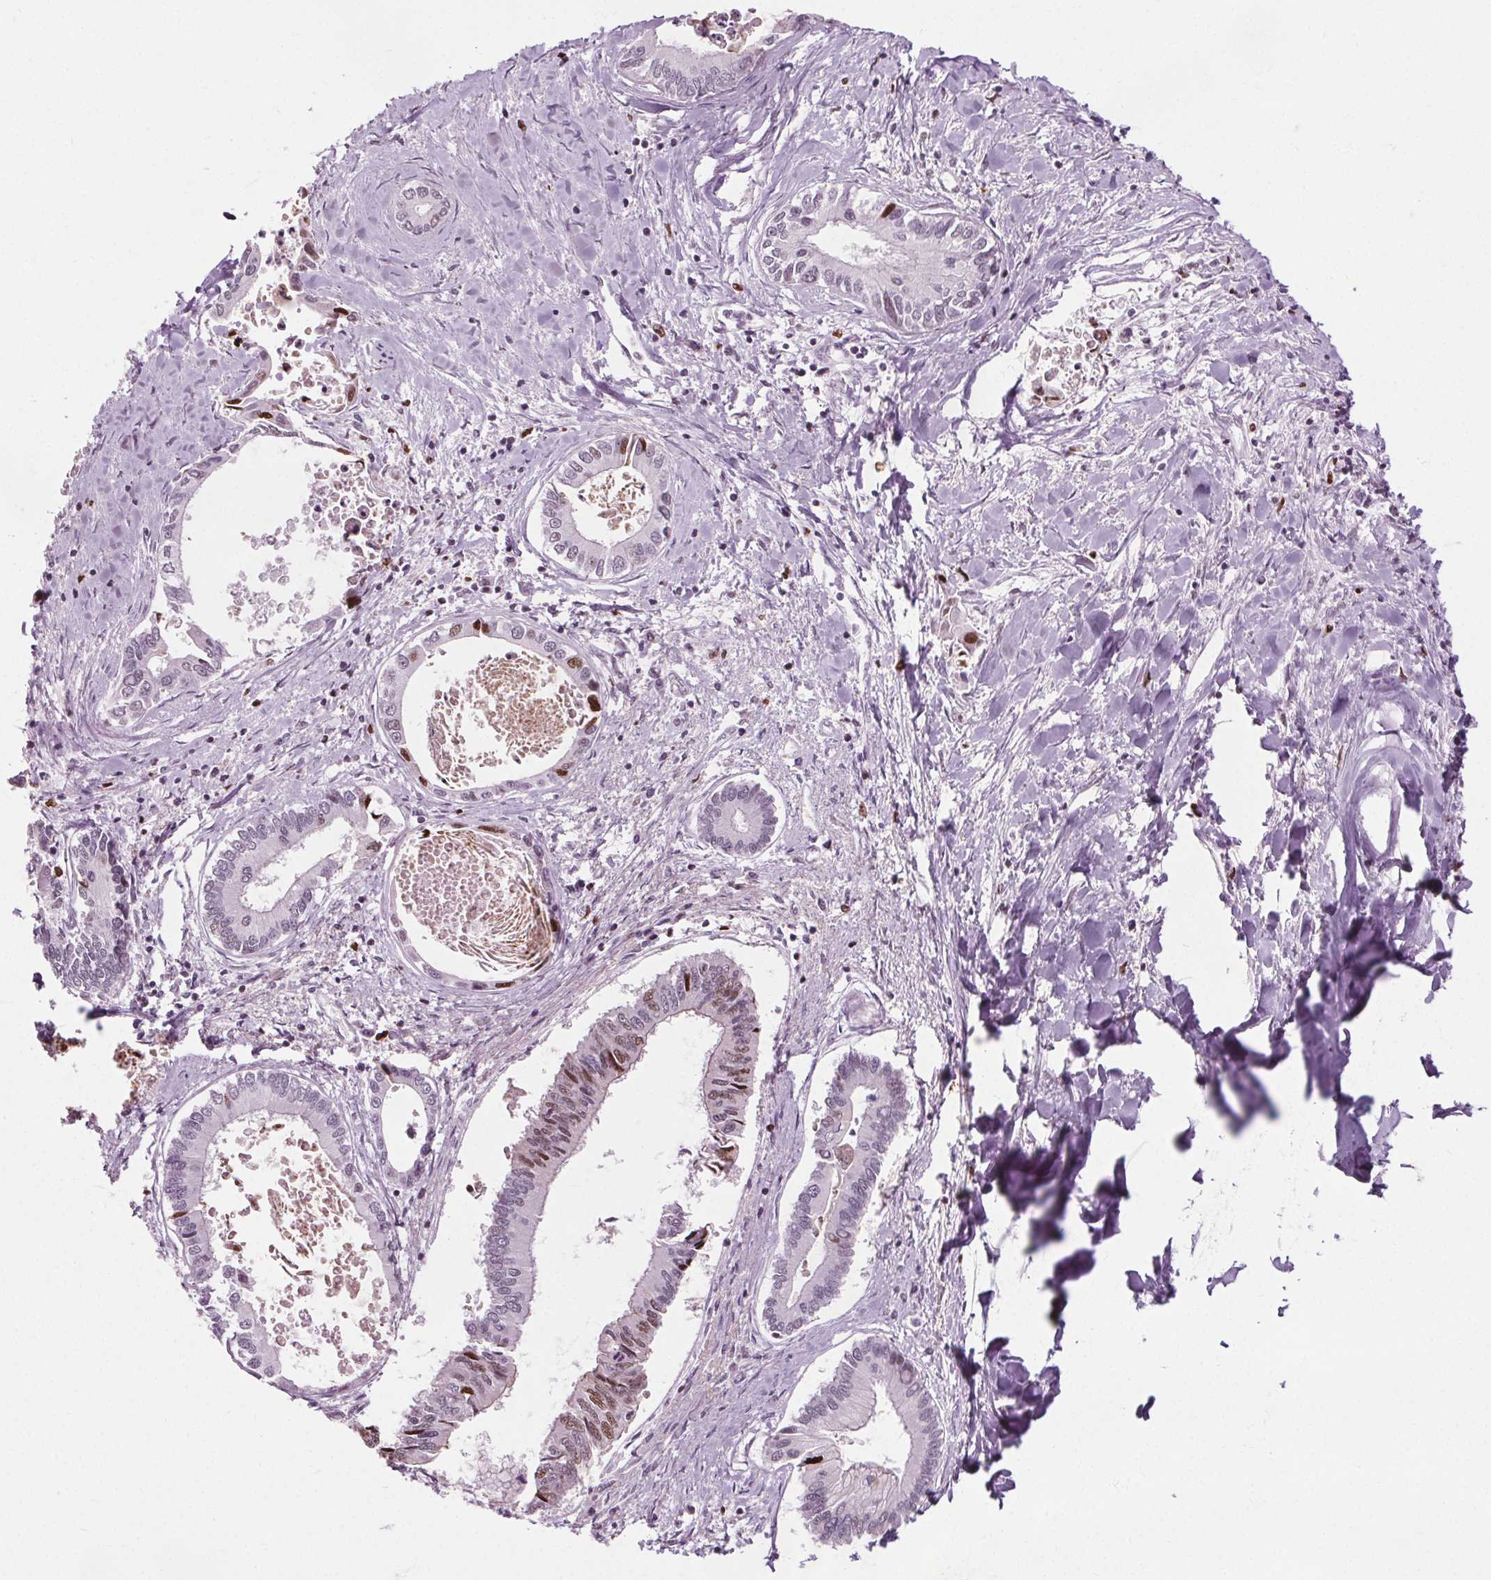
{"staining": {"intensity": "moderate", "quantity": "<25%", "location": "nuclear"}, "tissue": "liver cancer", "cell_type": "Tumor cells", "image_type": "cancer", "snomed": [{"axis": "morphology", "description": "Cholangiocarcinoma"}, {"axis": "topography", "description": "Liver"}], "caption": "Human liver cholangiocarcinoma stained with a brown dye displays moderate nuclear positive staining in approximately <25% of tumor cells.", "gene": "CEBPA", "patient": {"sex": "male", "age": 66}}